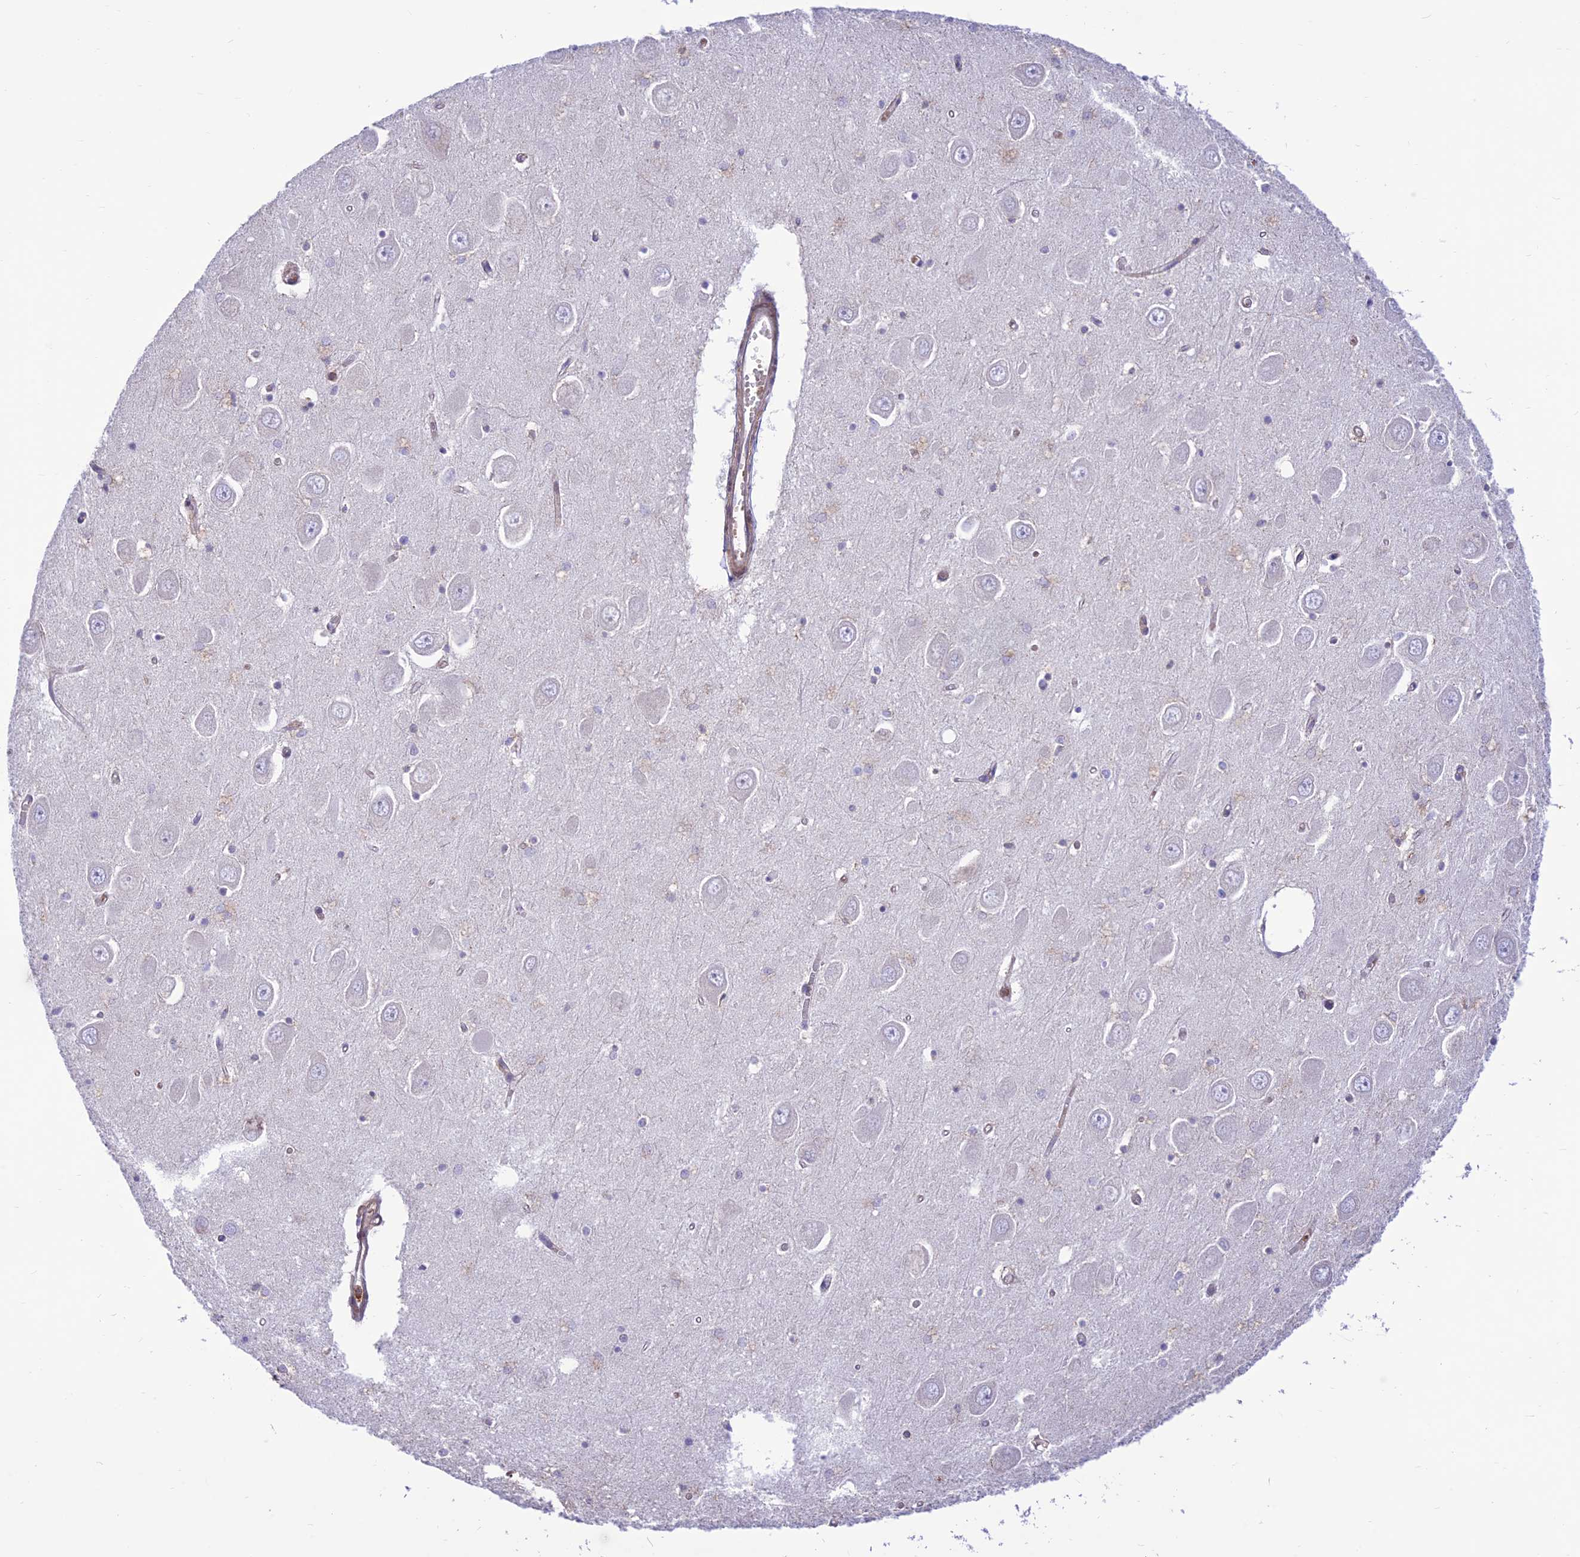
{"staining": {"intensity": "negative", "quantity": "none", "location": "none"}, "tissue": "hippocampus", "cell_type": "Glial cells", "image_type": "normal", "snomed": [{"axis": "morphology", "description": "Normal tissue, NOS"}, {"axis": "topography", "description": "Hippocampus"}], "caption": "There is no significant staining in glial cells of hippocampus.", "gene": "FAM186B", "patient": {"sex": "male", "age": 70}}